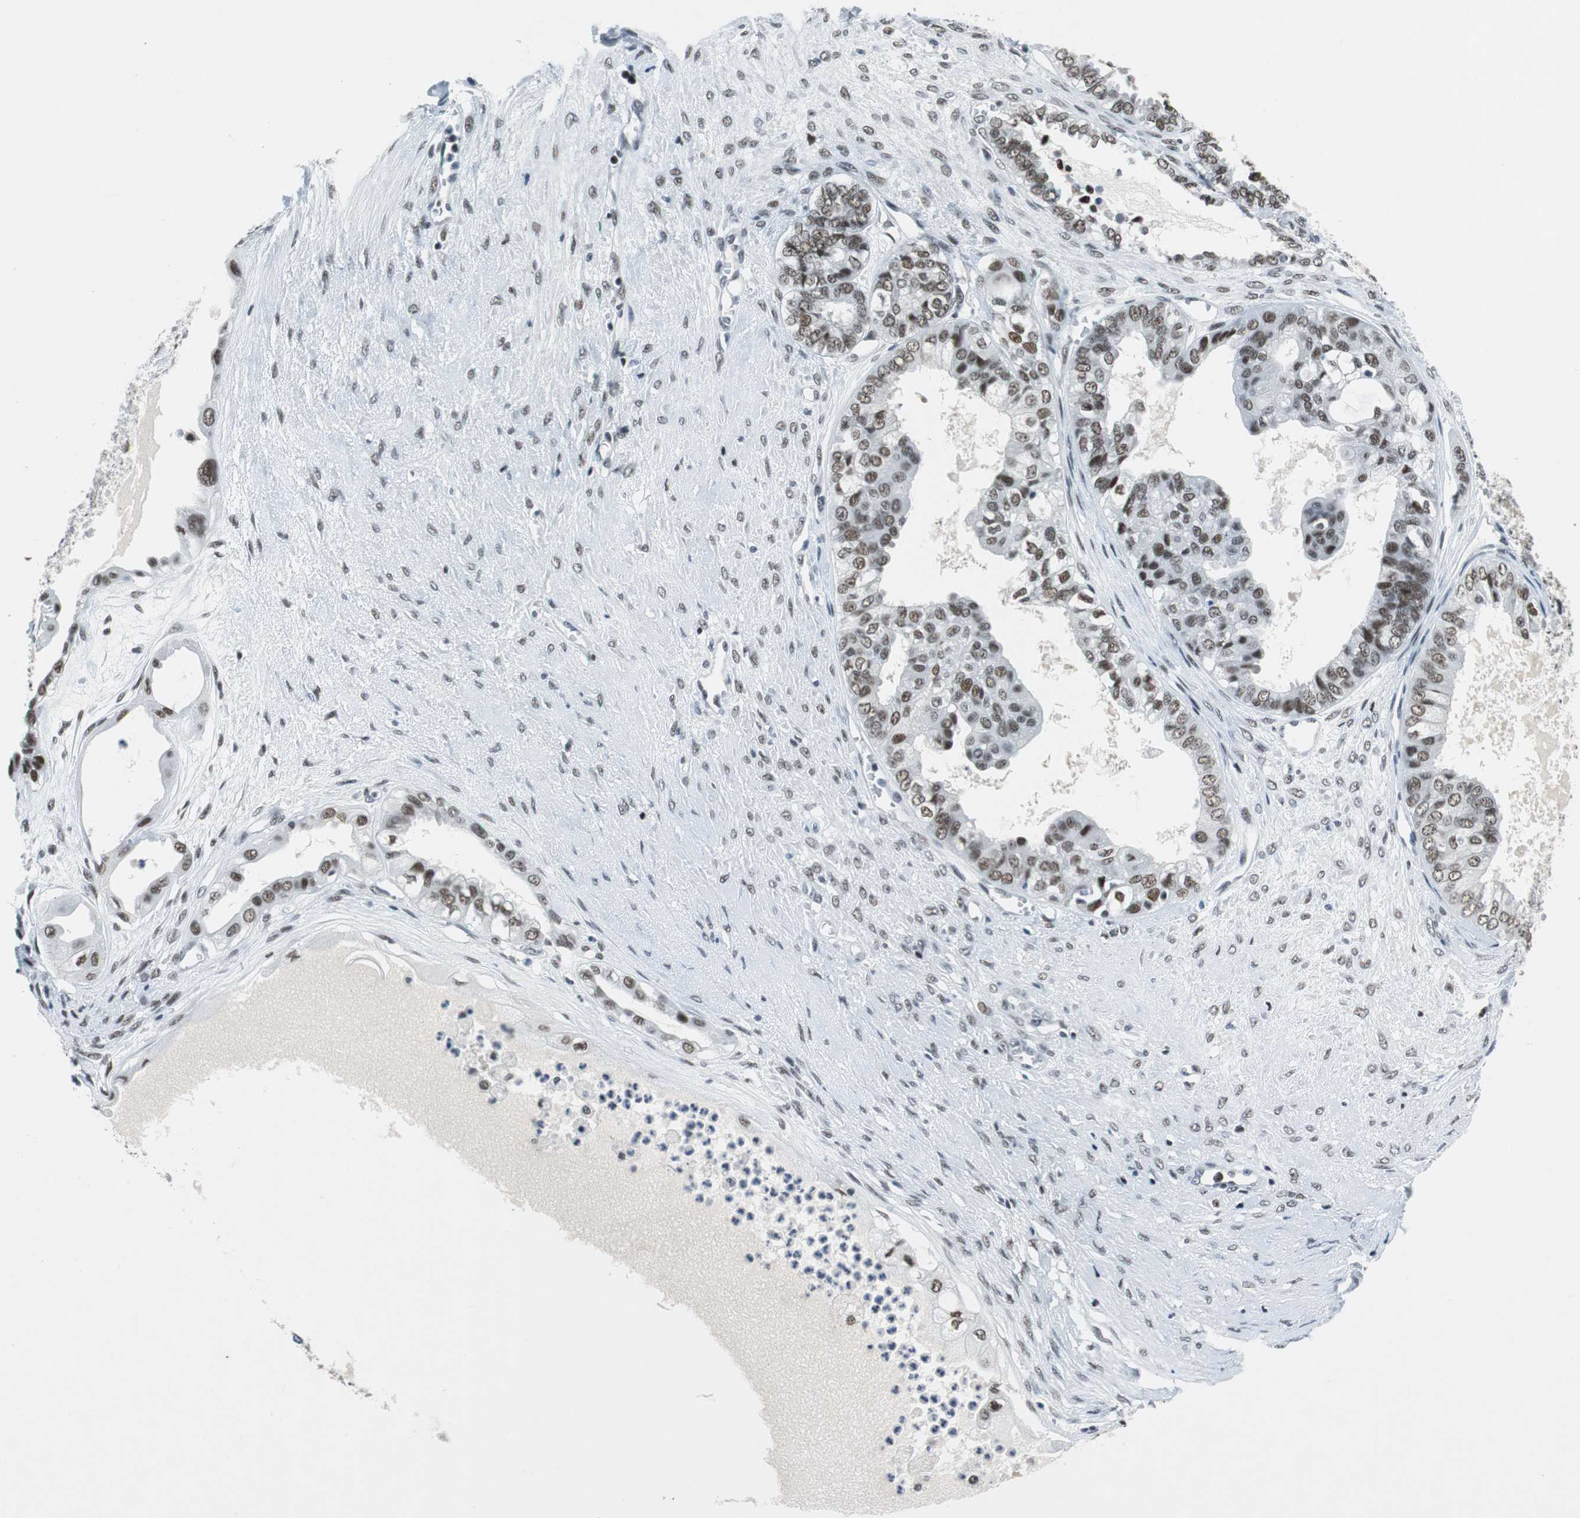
{"staining": {"intensity": "moderate", "quantity": ">75%", "location": "nuclear"}, "tissue": "ovarian cancer", "cell_type": "Tumor cells", "image_type": "cancer", "snomed": [{"axis": "morphology", "description": "Carcinoma, NOS"}, {"axis": "morphology", "description": "Carcinoma, endometroid"}, {"axis": "topography", "description": "Ovary"}], "caption": "IHC image of neoplastic tissue: human ovarian cancer stained using IHC reveals medium levels of moderate protein expression localized specifically in the nuclear of tumor cells, appearing as a nuclear brown color.", "gene": "HDAC3", "patient": {"sex": "female", "age": 50}}